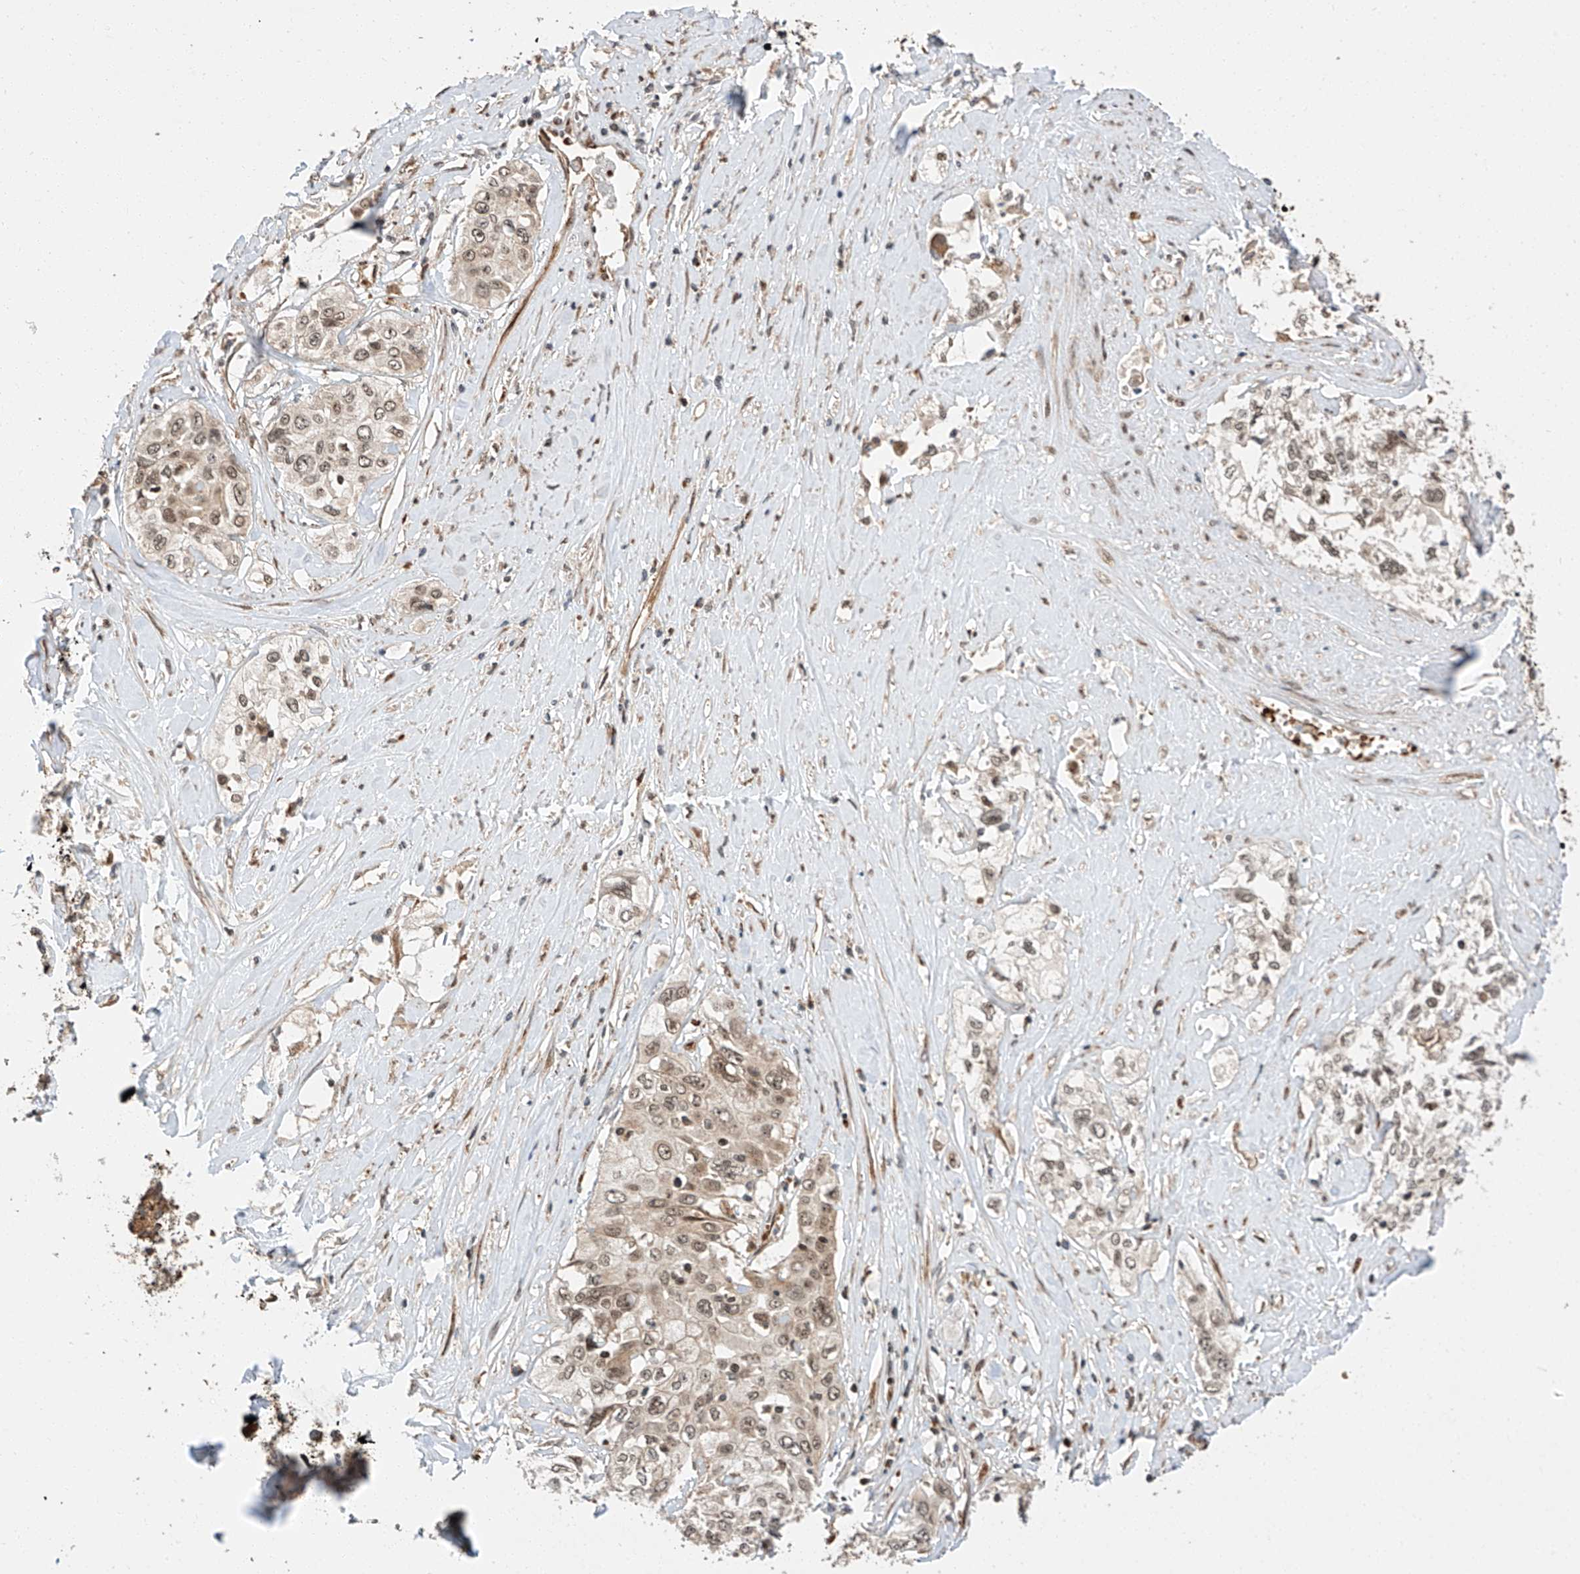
{"staining": {"intensity": "weak", "quantity": ">75%", "location": "cytoplasmic/membranous,nuclear"}, "tissue": "cervical cancer", "cell_type": "Tumor cells", "image_type": "cancer", "snomed": [{"axis": "morphology", "description": "Squamous cell carcinoma, NOS"}, {"axis": "topography", "description": "Cervix"}], "caption": "Cervical cancer (squamous cell carcinoma) was stained to show a protein in brown. There is low levels of weak cytoplasmic/membranous and nuclear staining in approximately >75% of tumor cells.", "gene": "THTPA", "patient": {"sex": "female", "age": 31}}